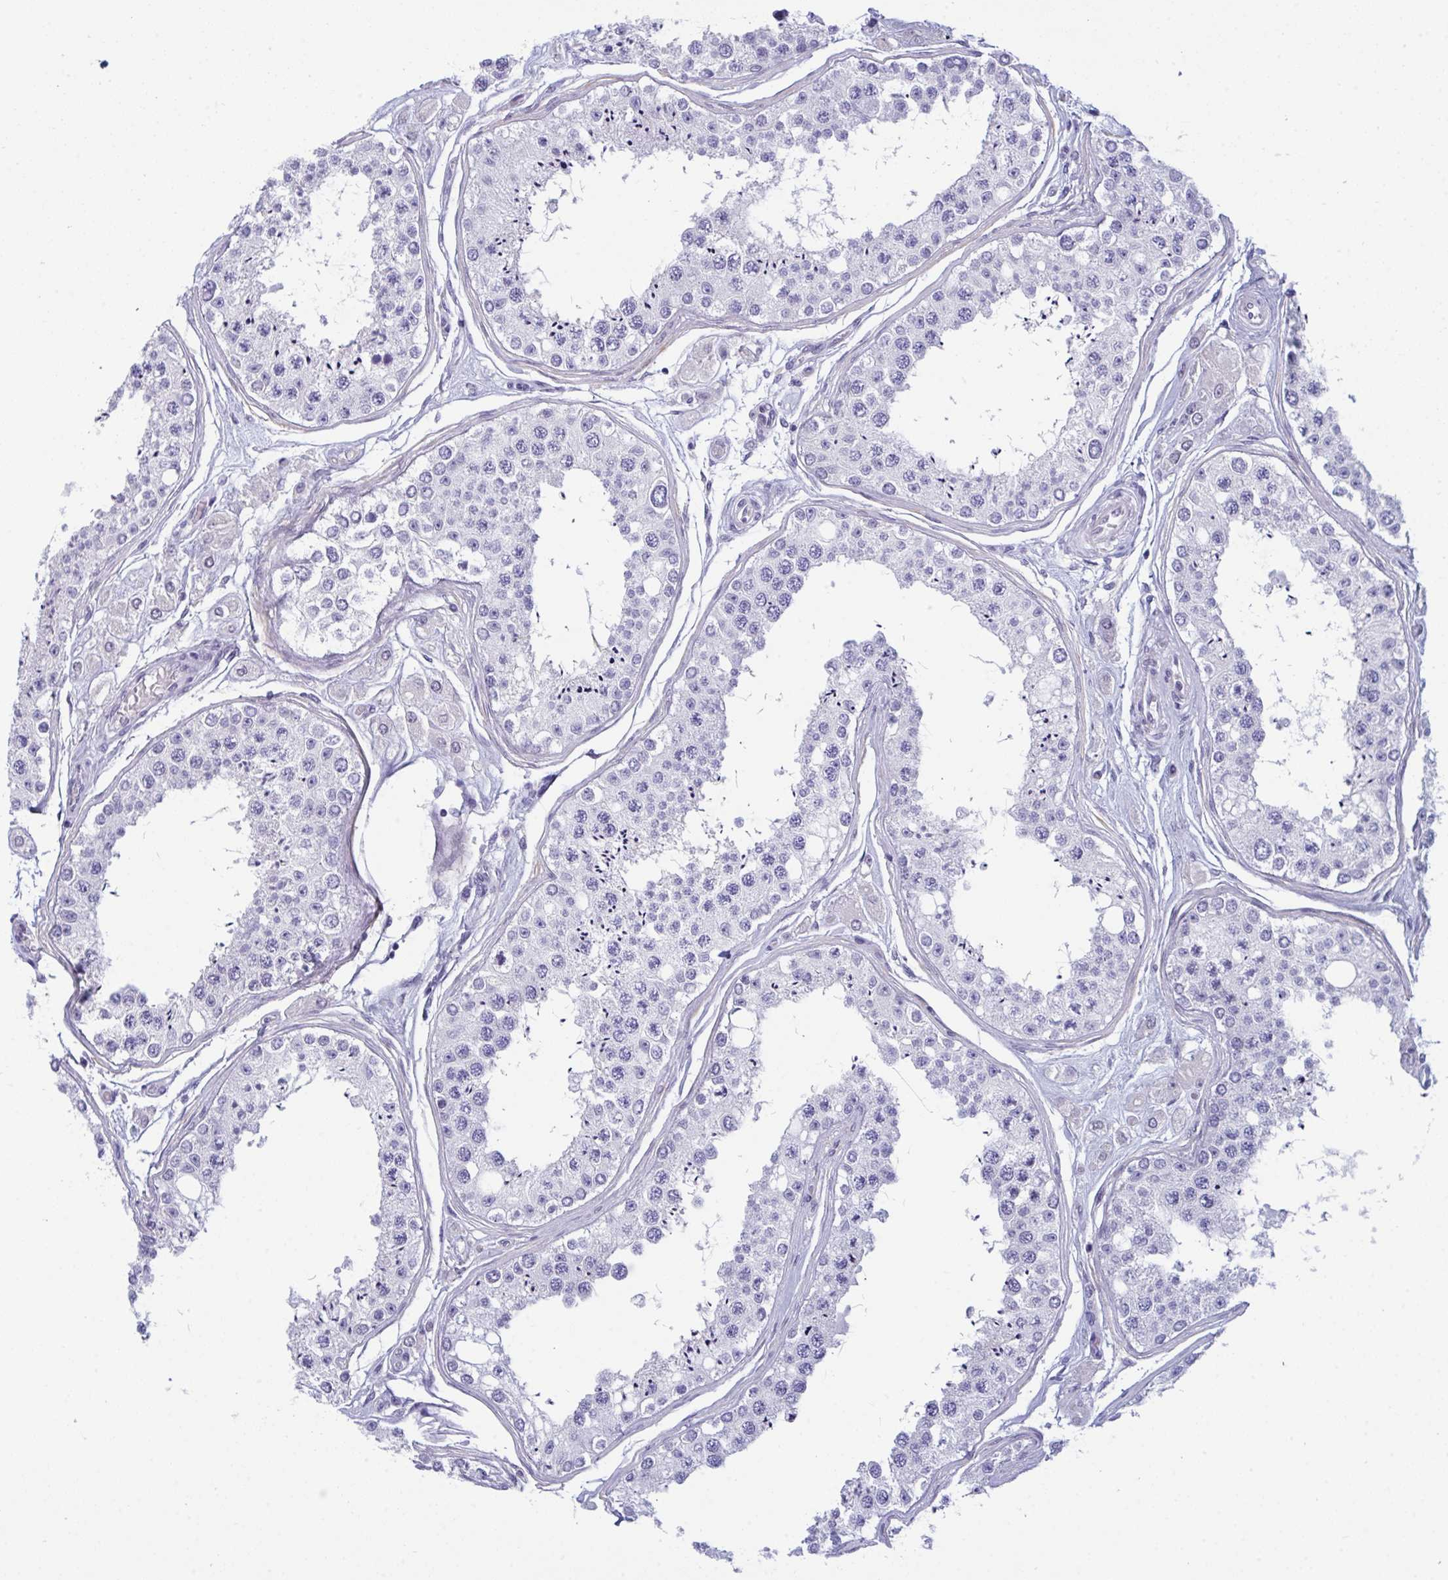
{"staining": {"intensity": "negative", "quantity": "none", "location": "none"}, "tissue": "testis", "cell_type": "Cells in seminiferous ducts", "image_type": "normal", "snomed": [{"axis": "morphology", "description": "Normal tissue, NOS"}, {"axis": "topography", "description": "Testis"}], "caption": "There is no significant positivity in cells in seminiferous ducts of testis. (DAB (3,3'-diaminobenzidine) immunohistochemistry, high magnification).", "gene": "PRDM9", "patient": {"sex": "male", "age": 25}}